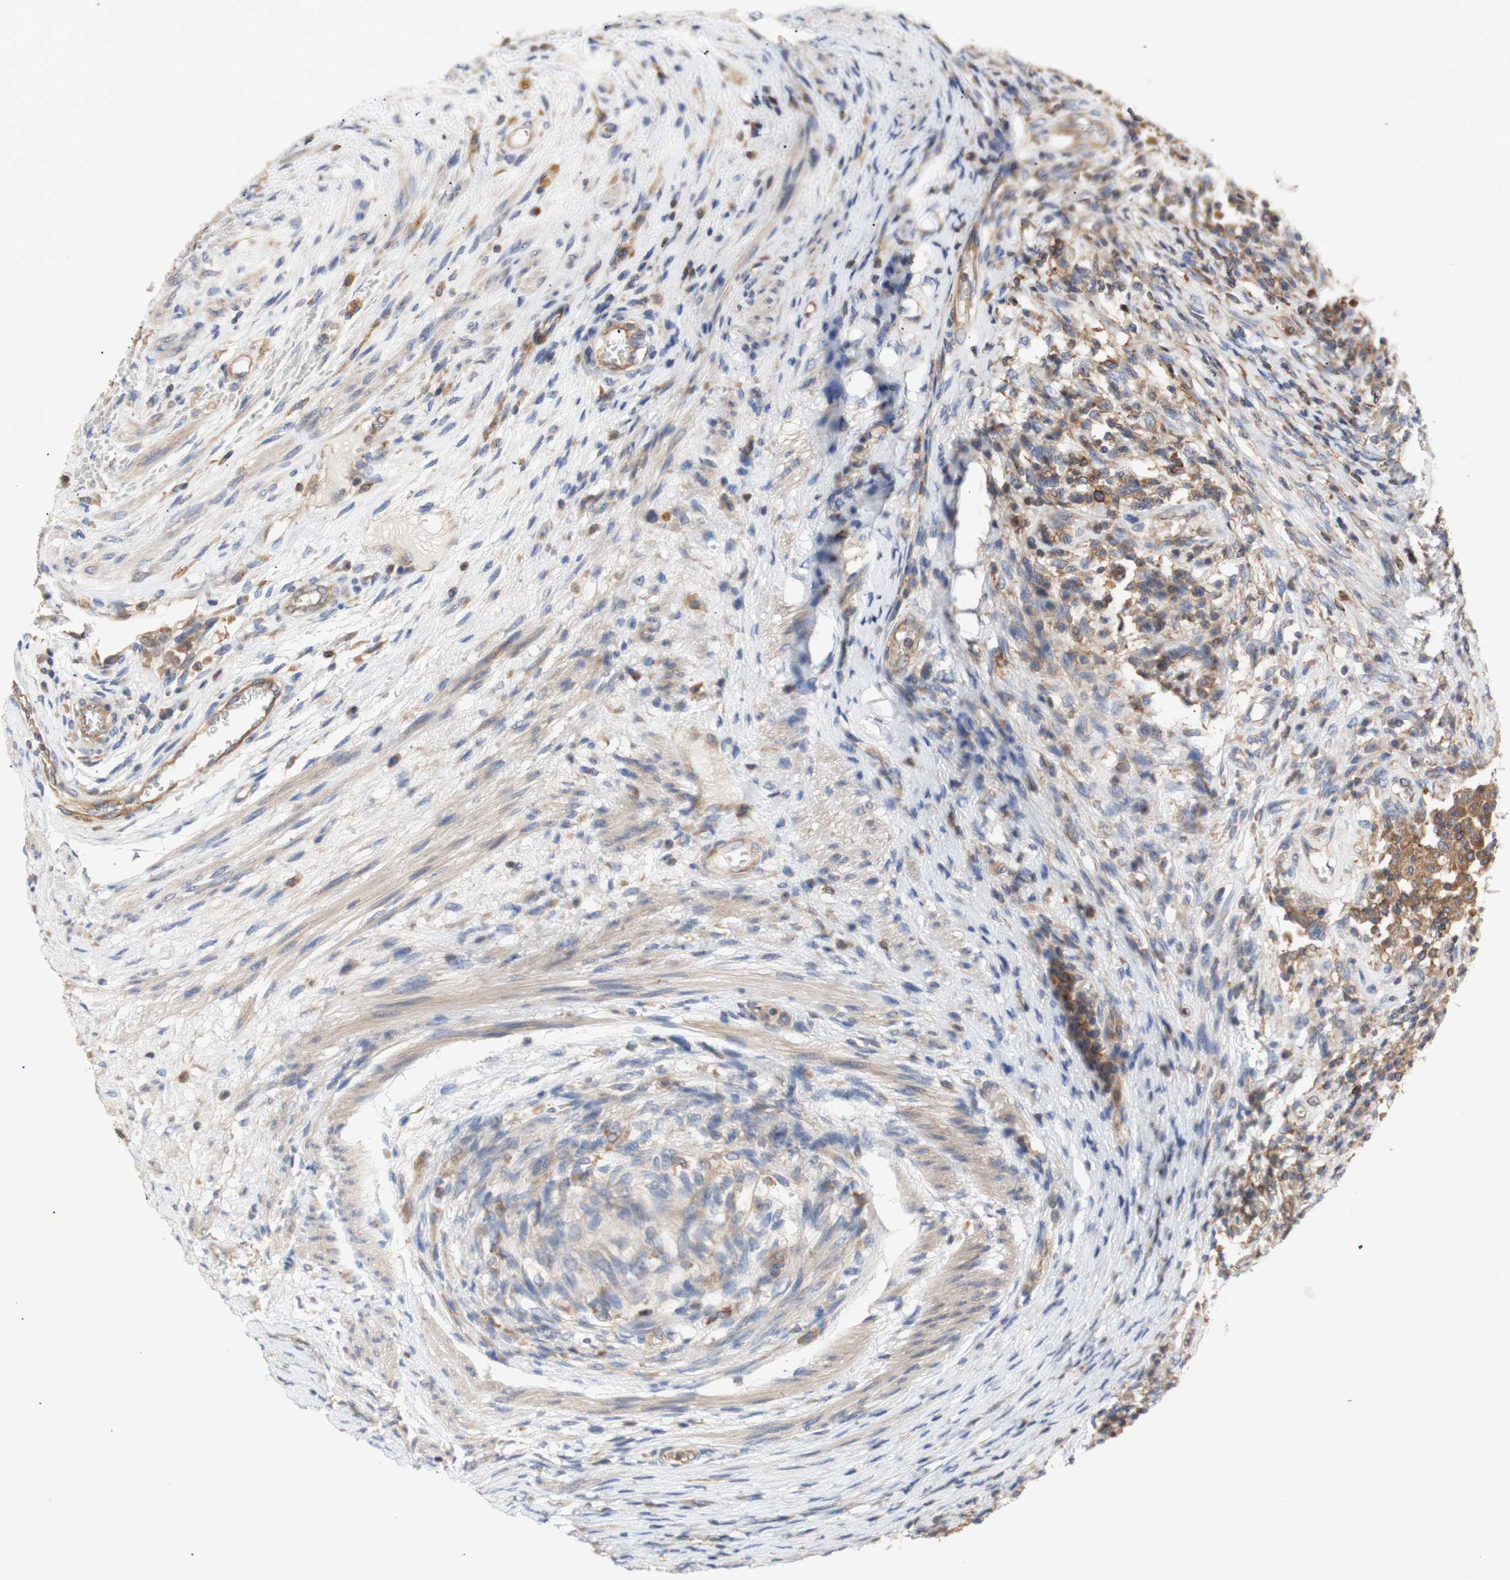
{"staining": {"intensity": "moderate", "quantity": ">75%", "location": "cytoplasmic/membranous"}, "tissue": "testis cancer", "cell_type": "Tumor cells", "image_type": "cancer", "snomed": [{"axis": "morphology", "description": "Carcinoma, Embryonal, NOS"}, {"axis": "topography", "description": "Testis"}], "caption": "Protein staining reveals moderate cytoplasmic/membranous positivity in about >75% of tumor cells in testis embryonal carcinoma. (IHC, brightfield microscopy, high magnification).", "gene": "IKBKG", "patient": {"sex": "male", "age": 26}}